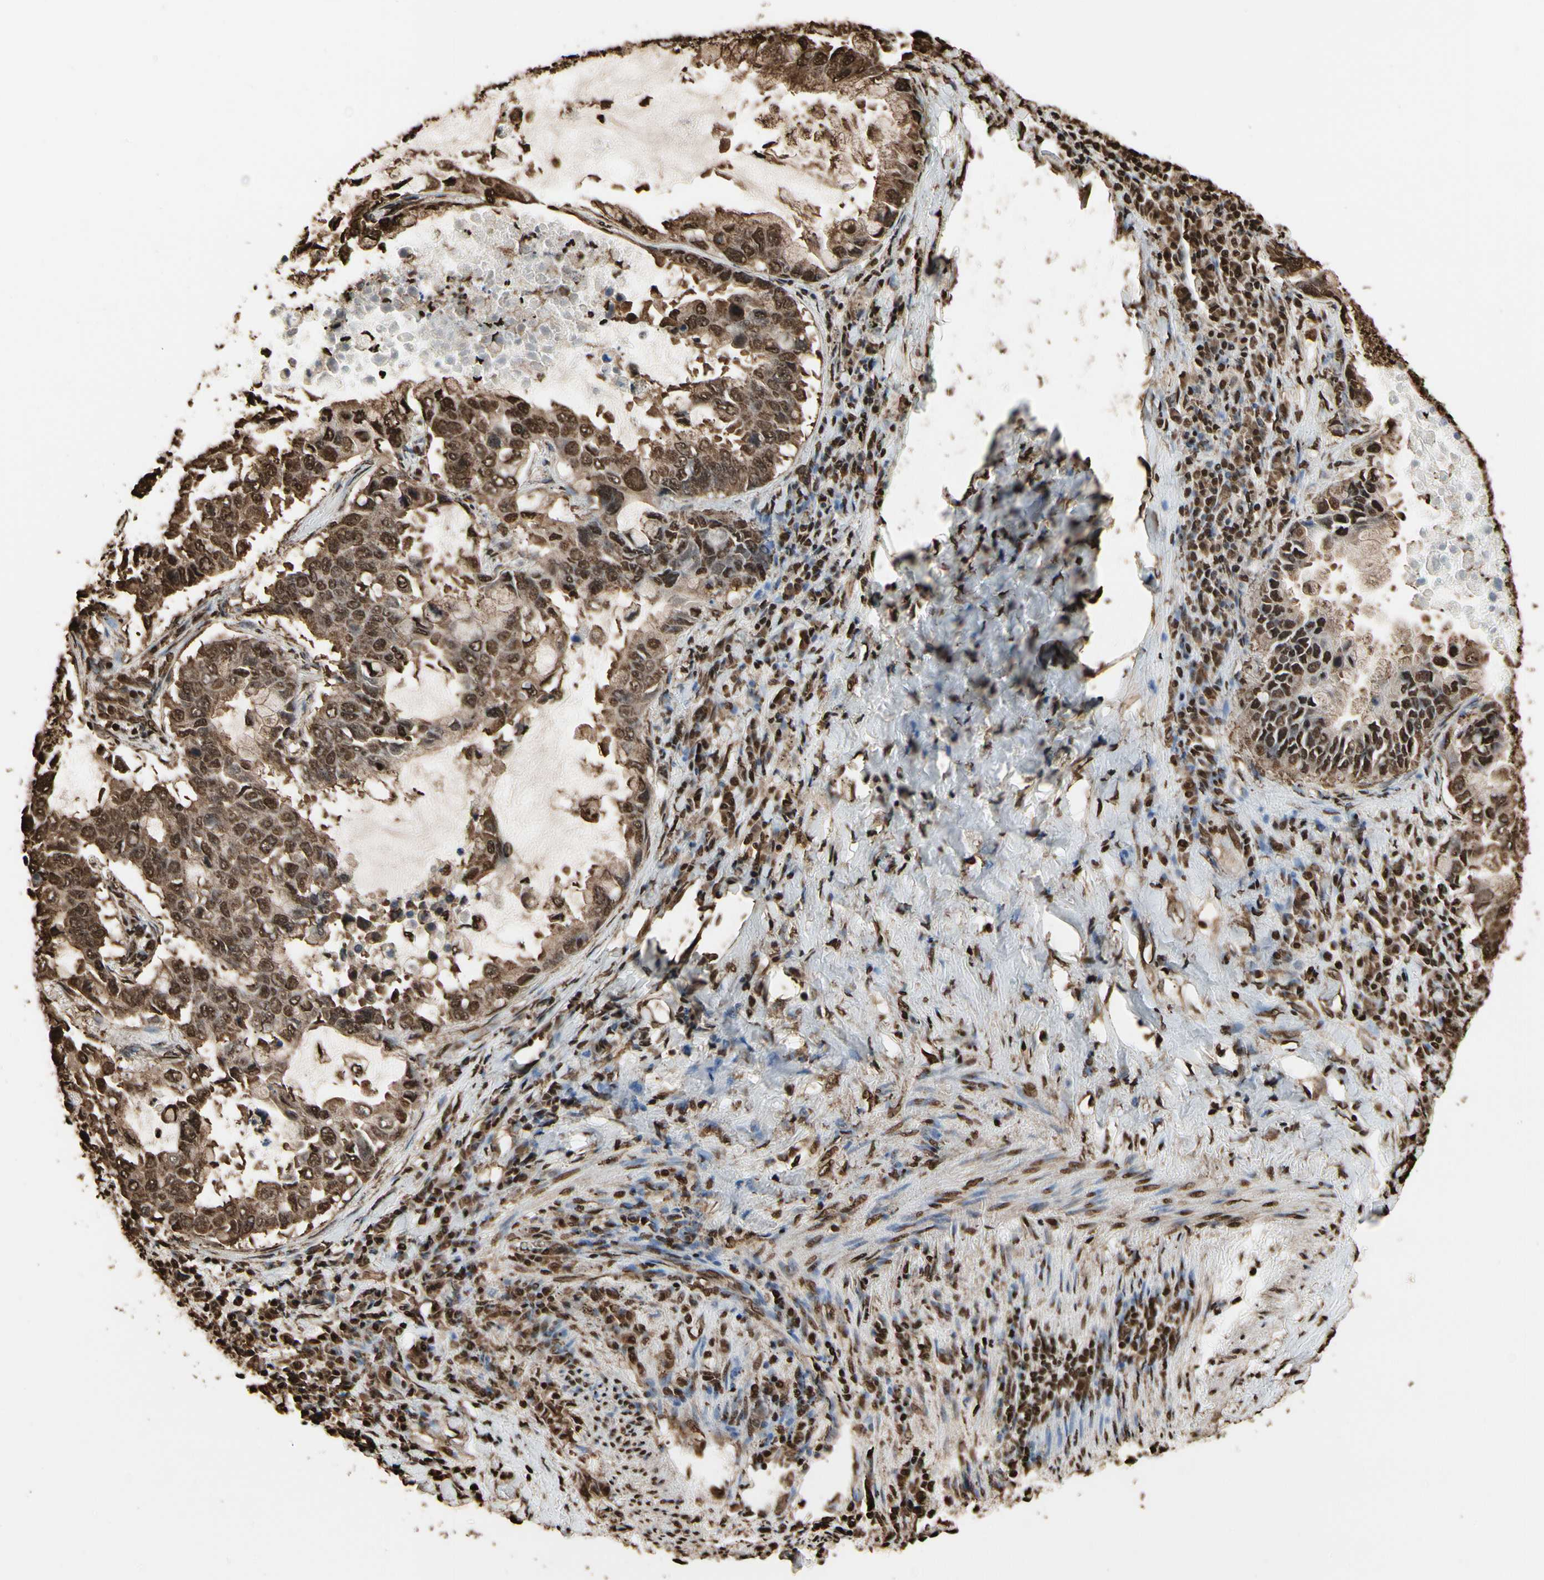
{"staining": {"intensity": "strong", "quantity": ">75%", "location": "cytoplasmic/membranous,nuclear"}, "tissue": "lung cancer", "cell_type": "Tumor cells", "image_type": "cancer", "snomed": [{"axis": "morphology", "description": "Adenocarcinoma, NOS"}, {"axis": "topography", "description": "Lung"}], "caption": "High-magnification brightfield microscopy of lung cancer (adenocarcinoma) stained with DAB (brown) and counterstained with hematoxylin (blue). tumor cells exhibit strong cytoplasmic/membranous and nuclear staining is present in about>75% of cells.", "gene": "HNRNPK", "patient": {"sex": "male", "age": 64}}